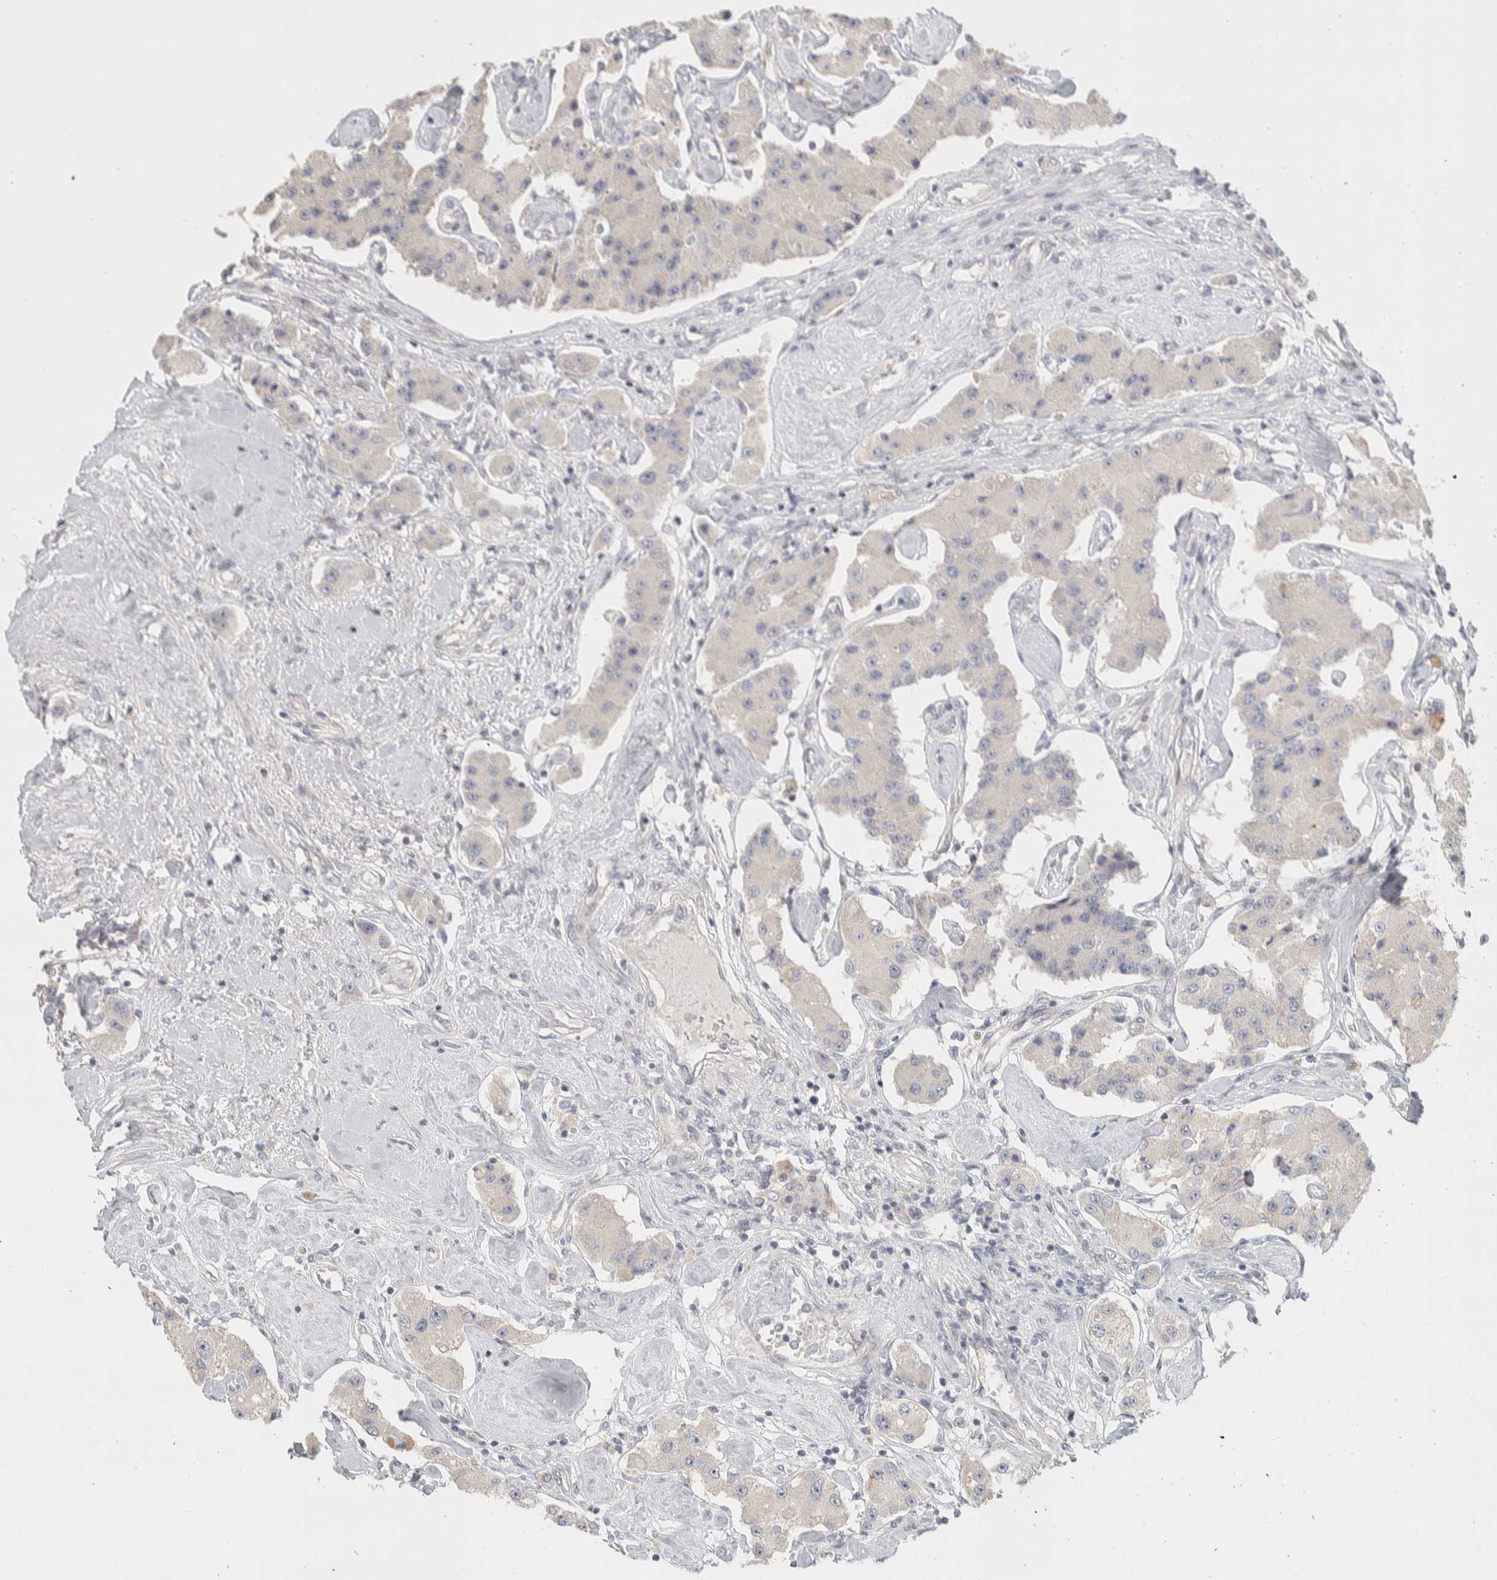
{"staining": {"intensity": "negative", "quantity": "none", "location": "none"}, "tissue": "carcinoid", "cell_type": "Tumor cells", "image_type": "cancer", "snomed": [{"axis": "morphology", "description": "Carcinoid, malignant, NOS"}, {"axis": "topography", "description": "Pancreas"}], "caption": "Carcinoid (malignant) was stained to show a protein in brown. There is no significant staining in tumor cells.", "gene": "DCXR", "patient": {"sex": "male", "age": 41}}